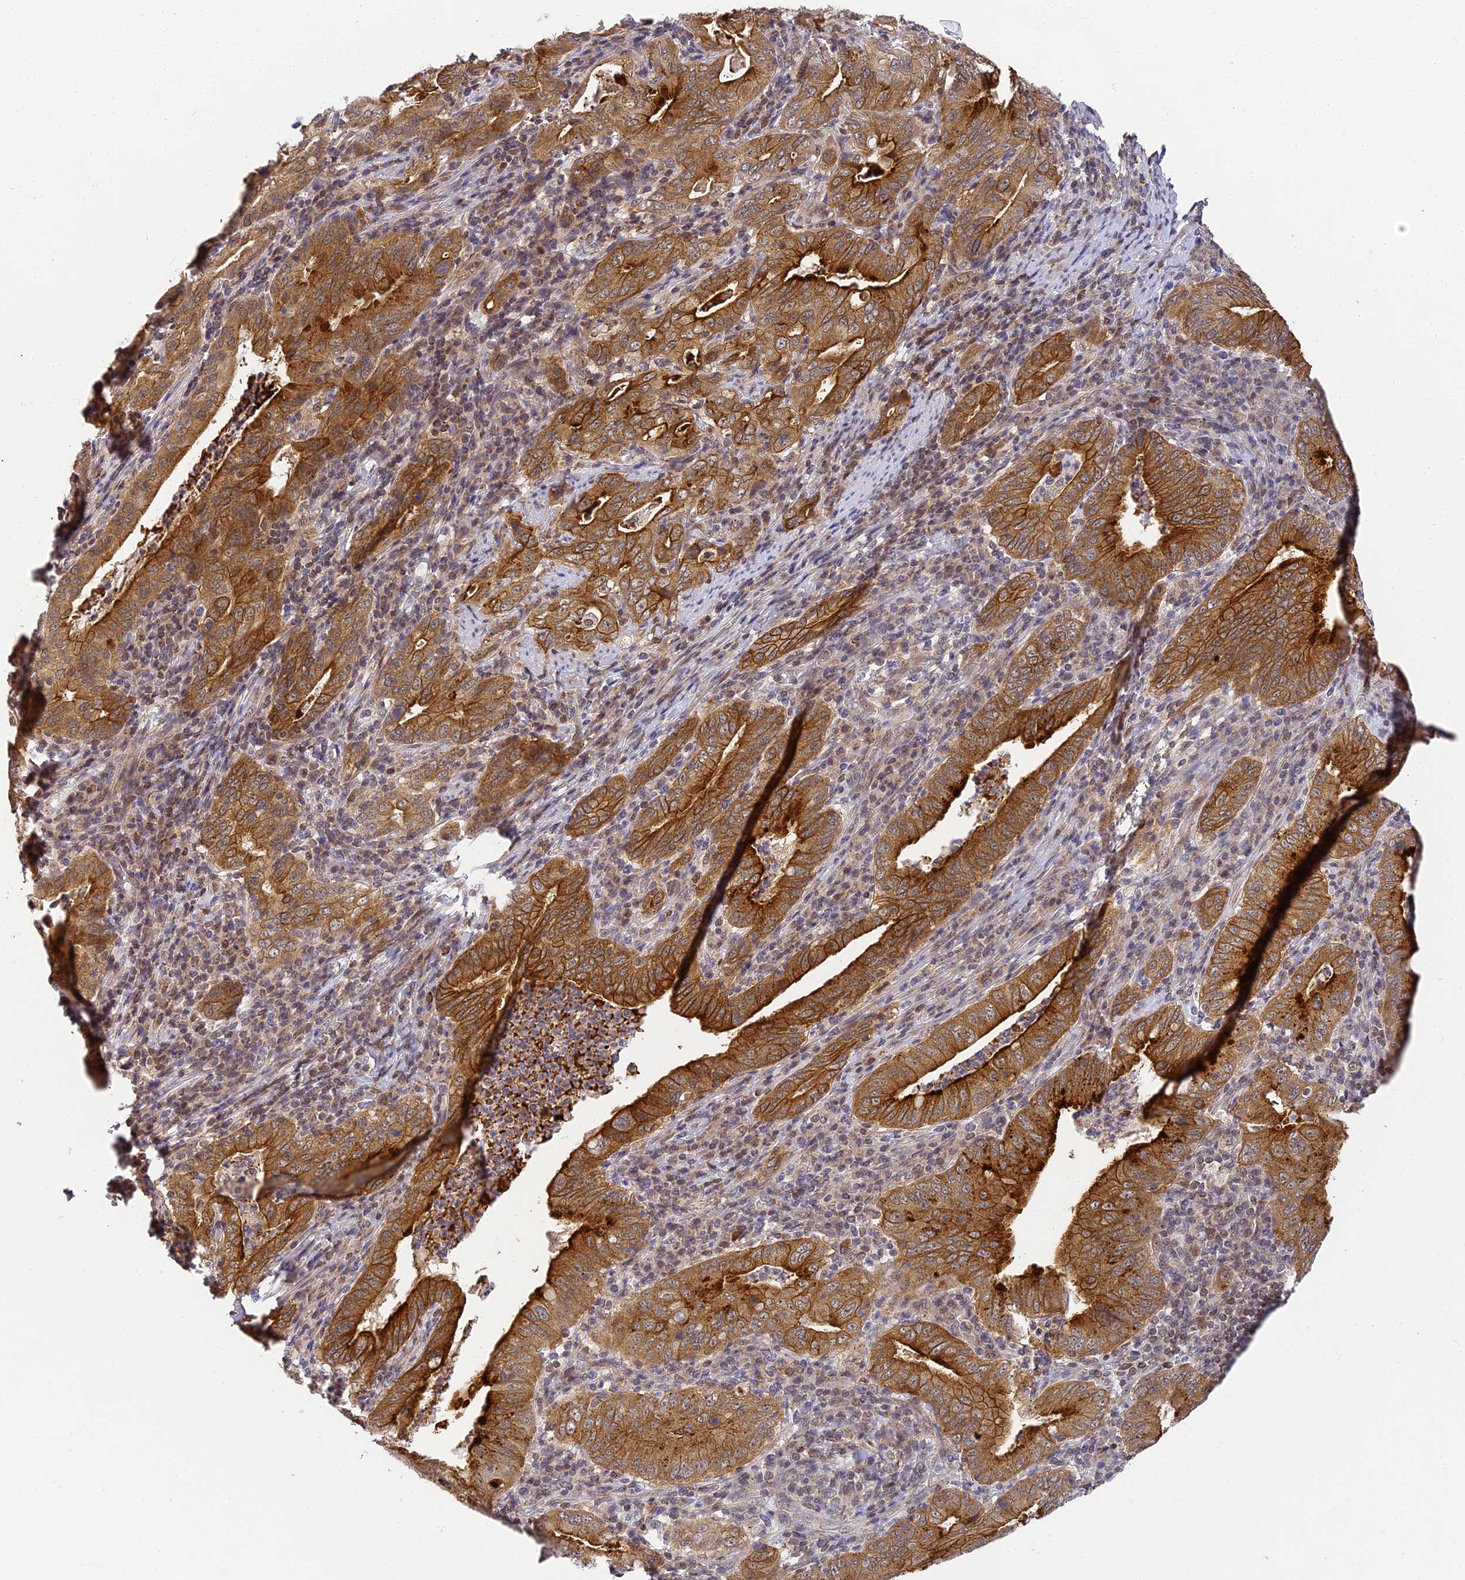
{"staining": {"intensity": "strong", "quantity": ">75%", "location": "cytoplasmic/membranous"}, "tissue": "stomach cancer", "cell_type": "Tumor cells", "image_type": "cancer", "snomed": [{"axis": "morphology", "description": "Normal tissue, NOS"}, {"axis": "morphology", "description": "Adenocarcinoma, NOS"}, {"axis": "topography", "description": "Esophagus"}, {"axis": "topography", "description": "Stomach, upper"}, {"axis": "topography", "description": "Peripheral nerve tissue"}], "caption": "The image reveals immunohistochemical staining of adenocarcinoma (stomach). There is strong cytoplasmic/membranous expression is appreciated in approximately >75% of tumor cells.", "gene": "DNAAF10", "patient": {"sex": "male", "age": 62}}